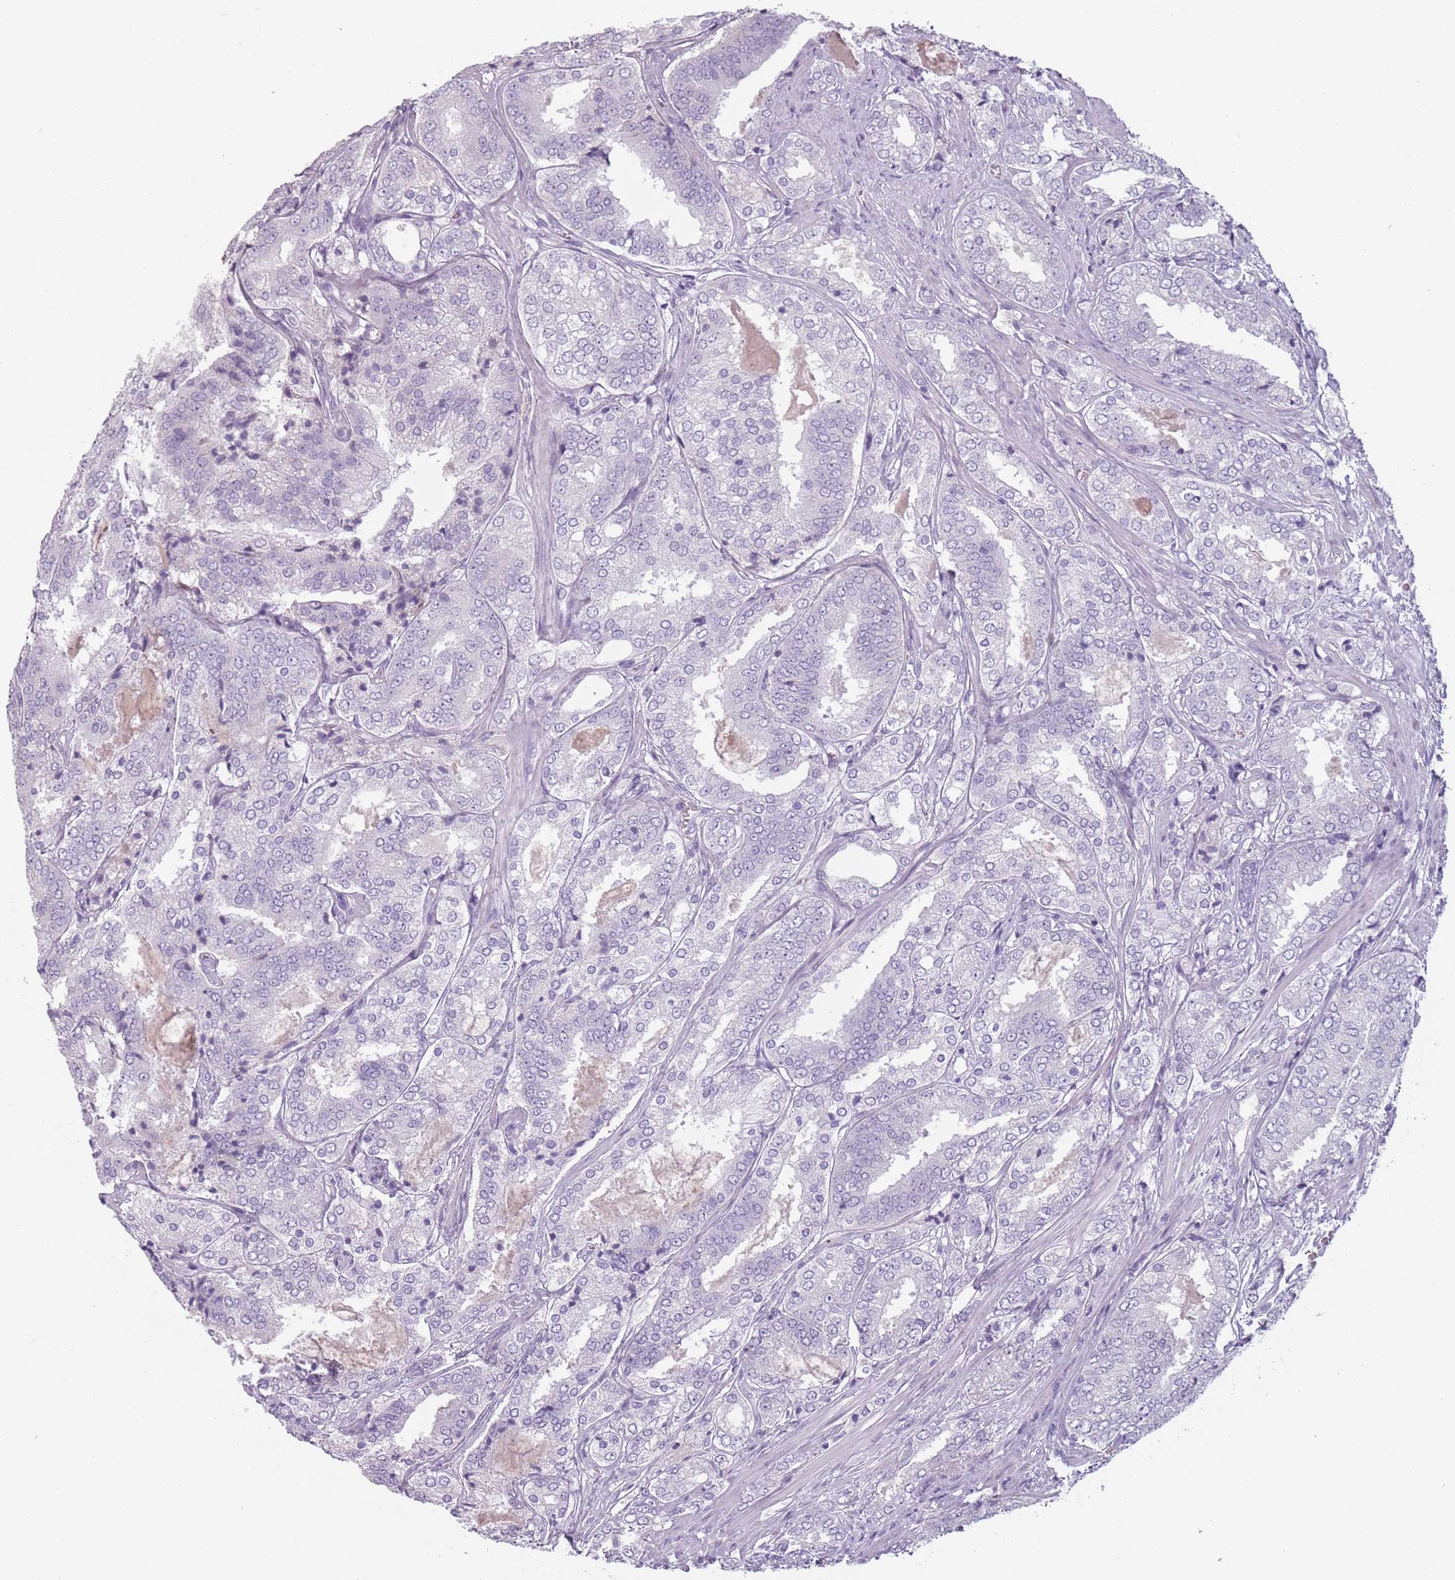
{"staining": {"intensity": "negative", "quantity": "none", "location": "none"}, "tissue": "prostate cancer", "cell_type": "Tumor cells", "image_type": "cancer", "snomed": [{"axis": "morphology", "description": "Adenocarcinoma, High grade"}, {"axis": "topography", "description": "Prostate"}], "caption": "Prostate cancer was stained to show a protein in brown. There is no significant positivity in tumor cells. (Stains: DAB (3,3'-diaminobenzidine) IHC with hematoxylin counter stain, Microscopy: brightfield microscopy at high magnification).", "gene": "PIEZO1", "patient": {"sex": "male", "age": 63}}